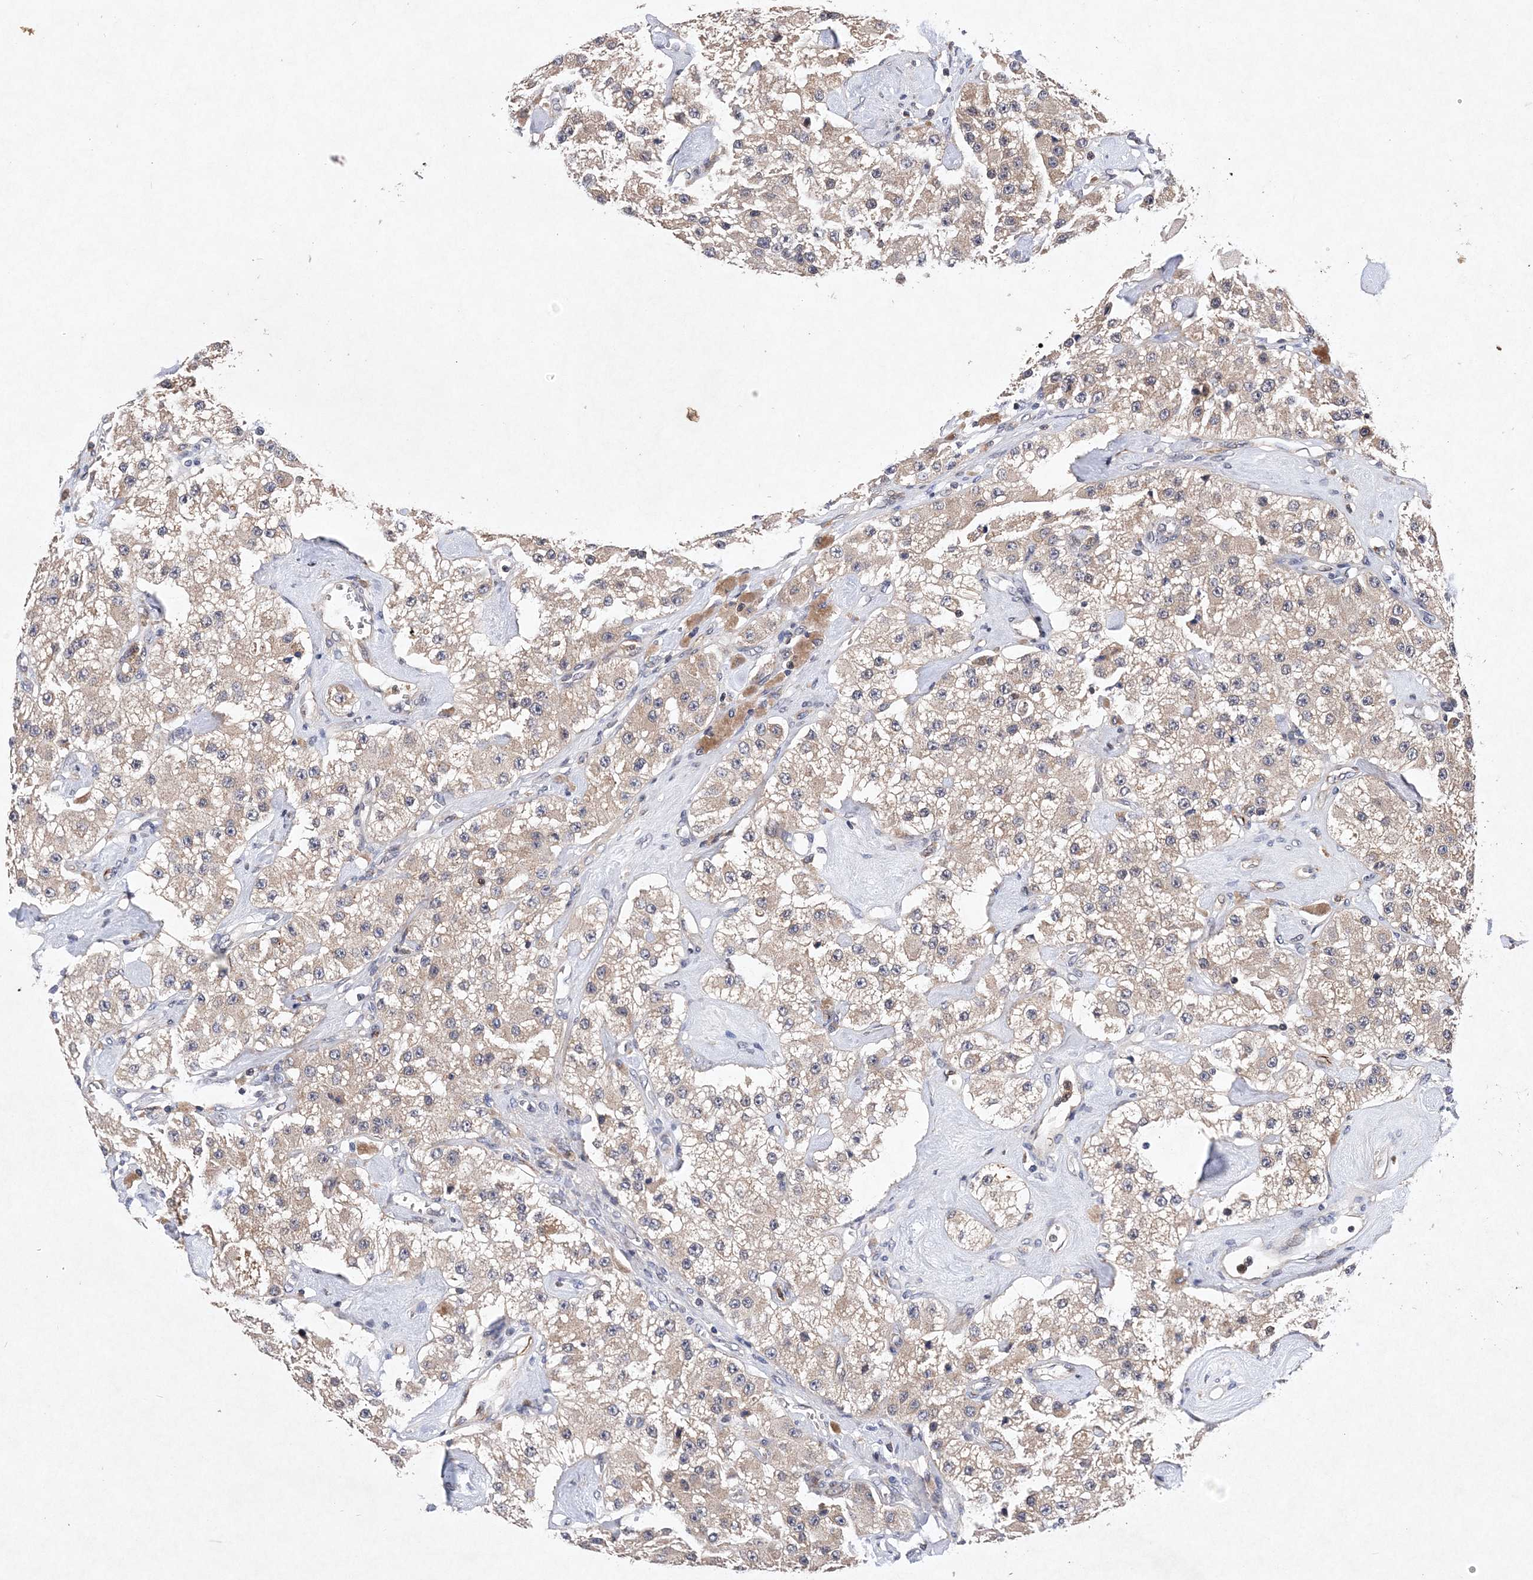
{"staining": {"intensity": "negative", "quantity": "none", "location": "none"}, "tissue": "carcinoid", "cell_type": "Tumor cells", "image_type": "cancer", "snomed": [{"axis": "morphology", "description": "Carcinoid, malignant, NOS"}, {"axis": "topography", "description": "Pancreas"}], "caption": "IHC image of neoplastic tissue: carcinoid stained with DAB (3,3'-diaminobenzidine) shows no significant protein staining in tumor cells.", "gene": "PROSER1", "patient": {"sex": "male", "age": 41}}